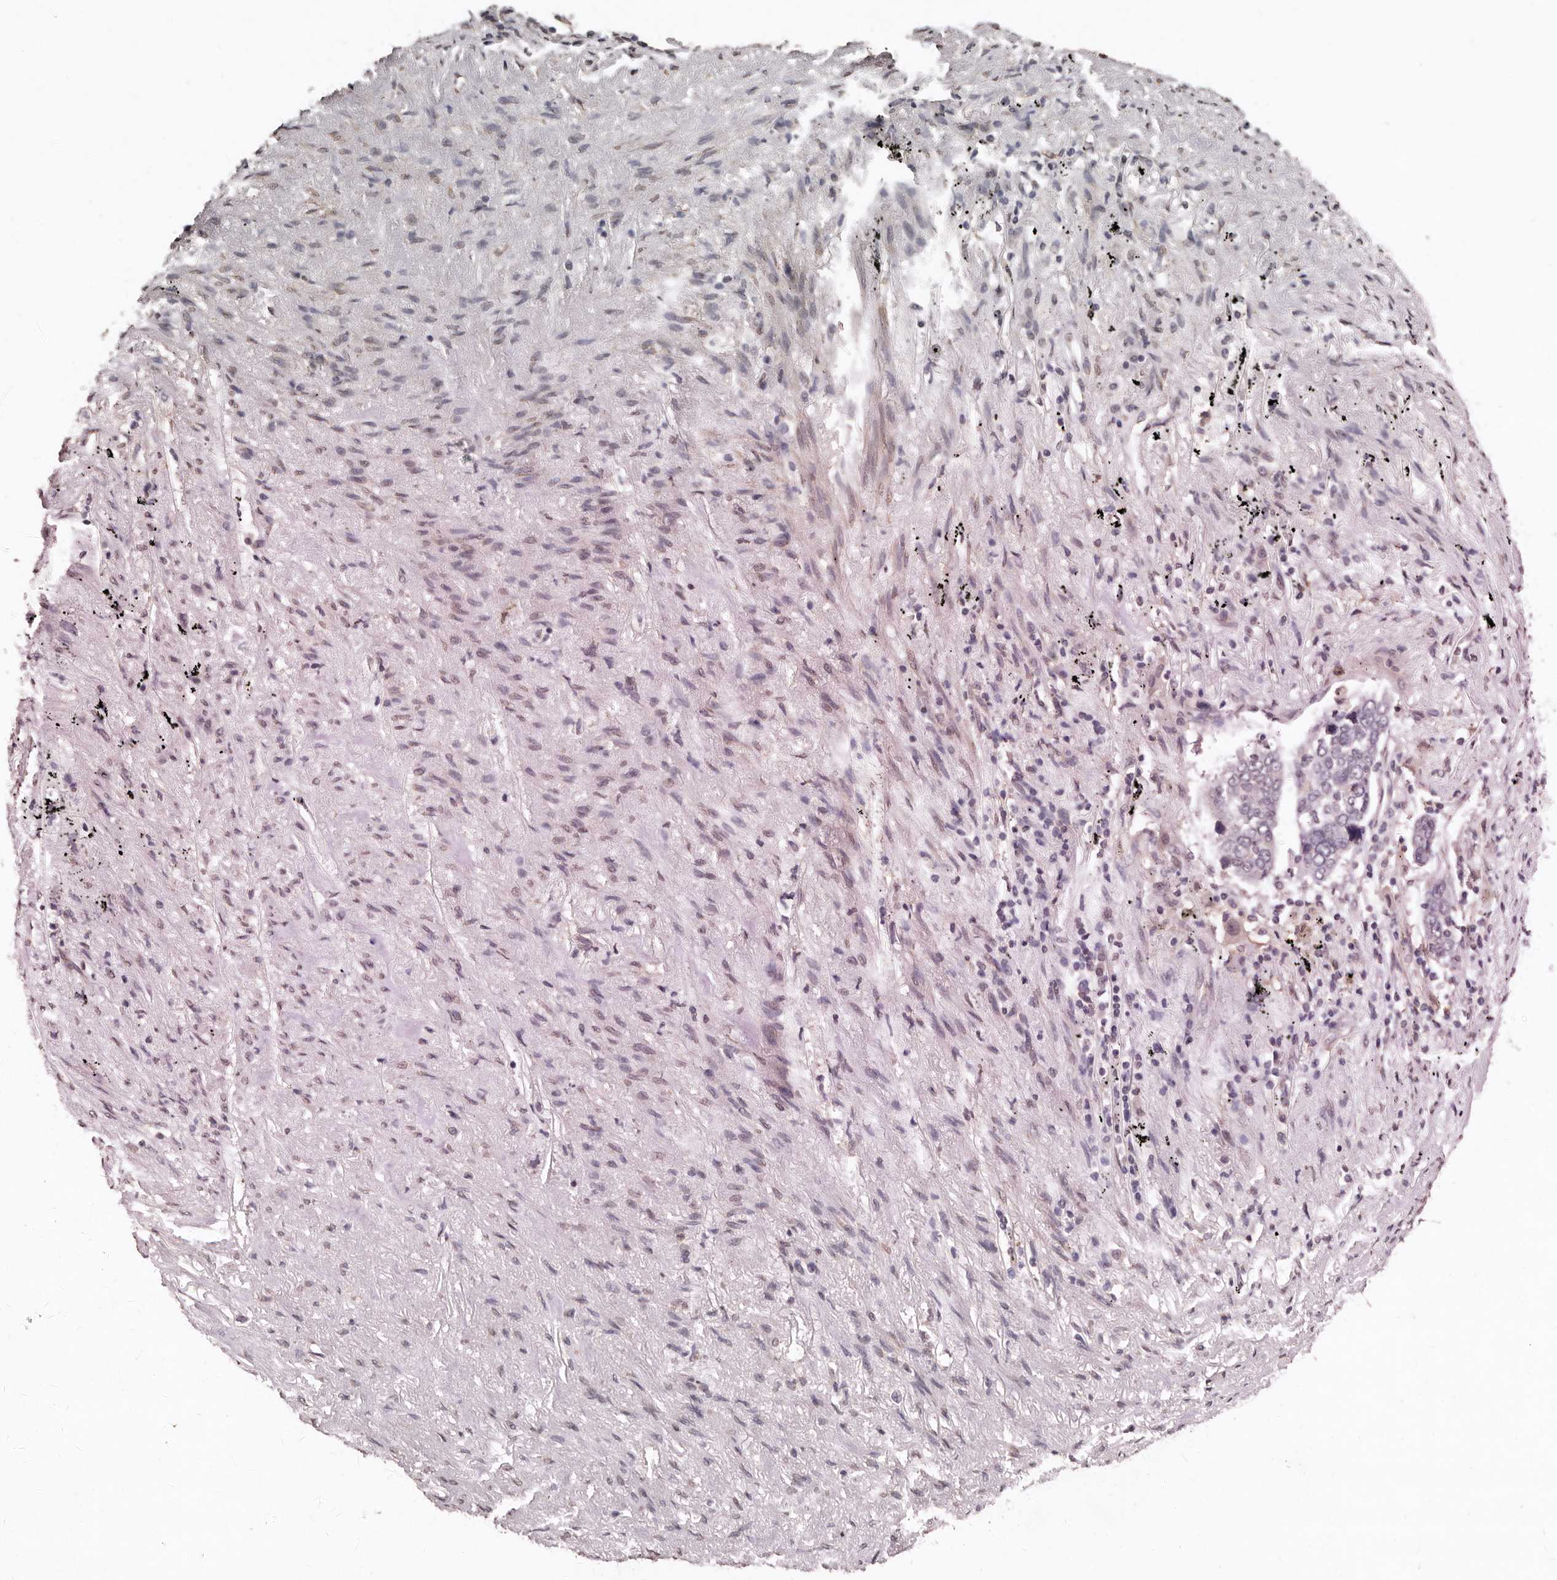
{"staining": {"intensity": "negative", "quantity": "none", "location": "none"}, "tissue": "lung cancer", "cell_type": "Tumor cells", "image_type": "cancer", "snomed": [{"axis": "morphology", "description": "Squamous cell carcinoma, NOS"}, {"axis": "topography", "description": "Lung"}], "caption": "An immunohistochemistry (IHC) histopathology image of lung cancer (squamous cell carcinoma) is shown. There is no staining in tumor cells of lung cancer (squamous cell carcinoma). (DAB immunohistochemistry (IHC) with hematoxylin counter stain).", "gene": "SULT1E1", "patient": {"sex": "male", "age": 66}}